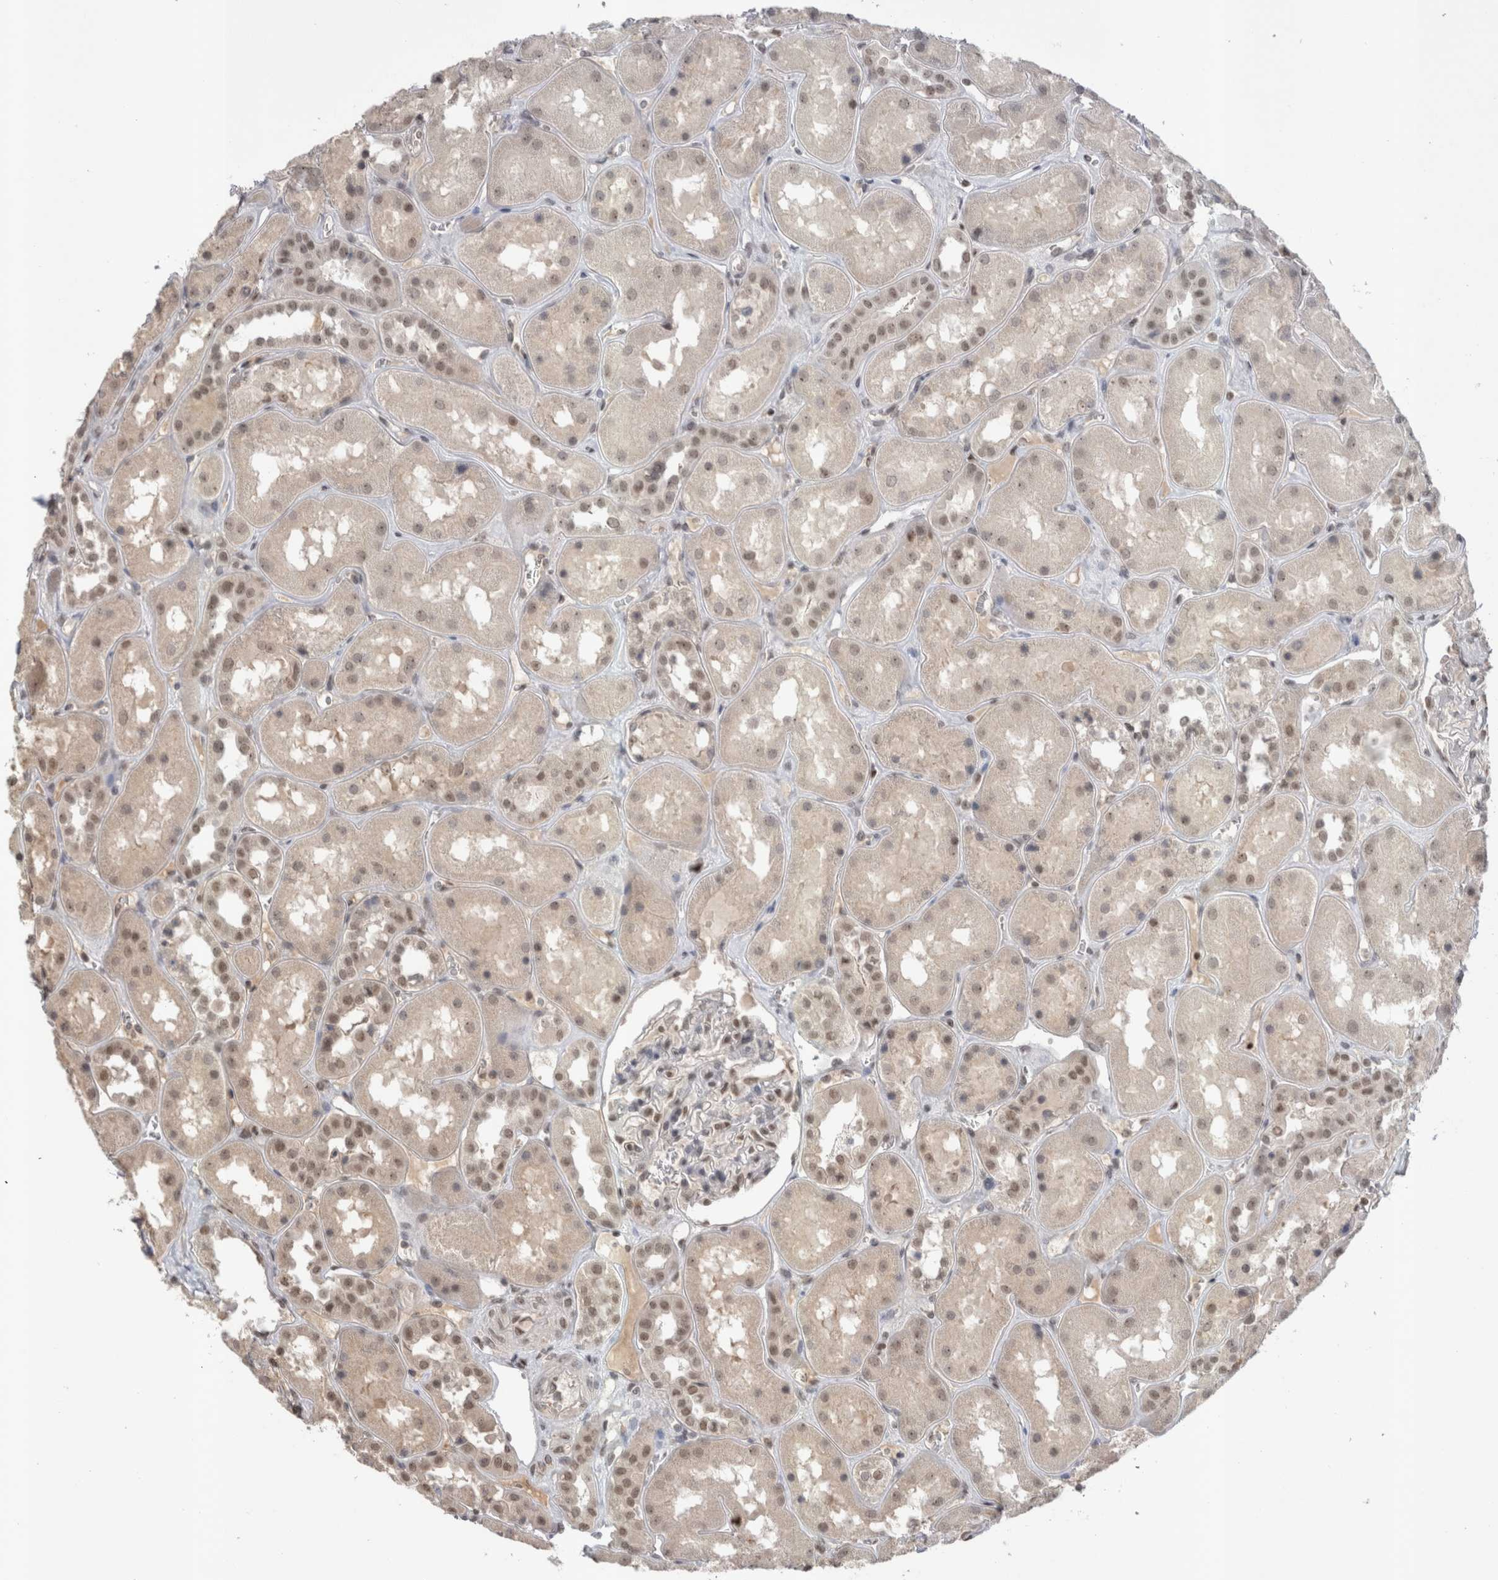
{"staining": {"intensity": "weak", "quantity": ">75%", "location": "nuclear"}, "tissue": "kidney", "cell_type": "Cells in glomeruli", "image_type": "normal", "snomed": [{"axis": "morphology", "description": "Normal tissue, NOS"}, {"axis": "topography", "description": "Kidney"}], "caption": "Kidney stained for a protein demonstrates weak nuclear positivity in cells in glomeruli. (DAB (3,3'-diaminobenzidine) = brown stain, brightfield microscopy at high magnification).", "gene": "DAXX", "patient": {"sex": "male", "age": 70}}